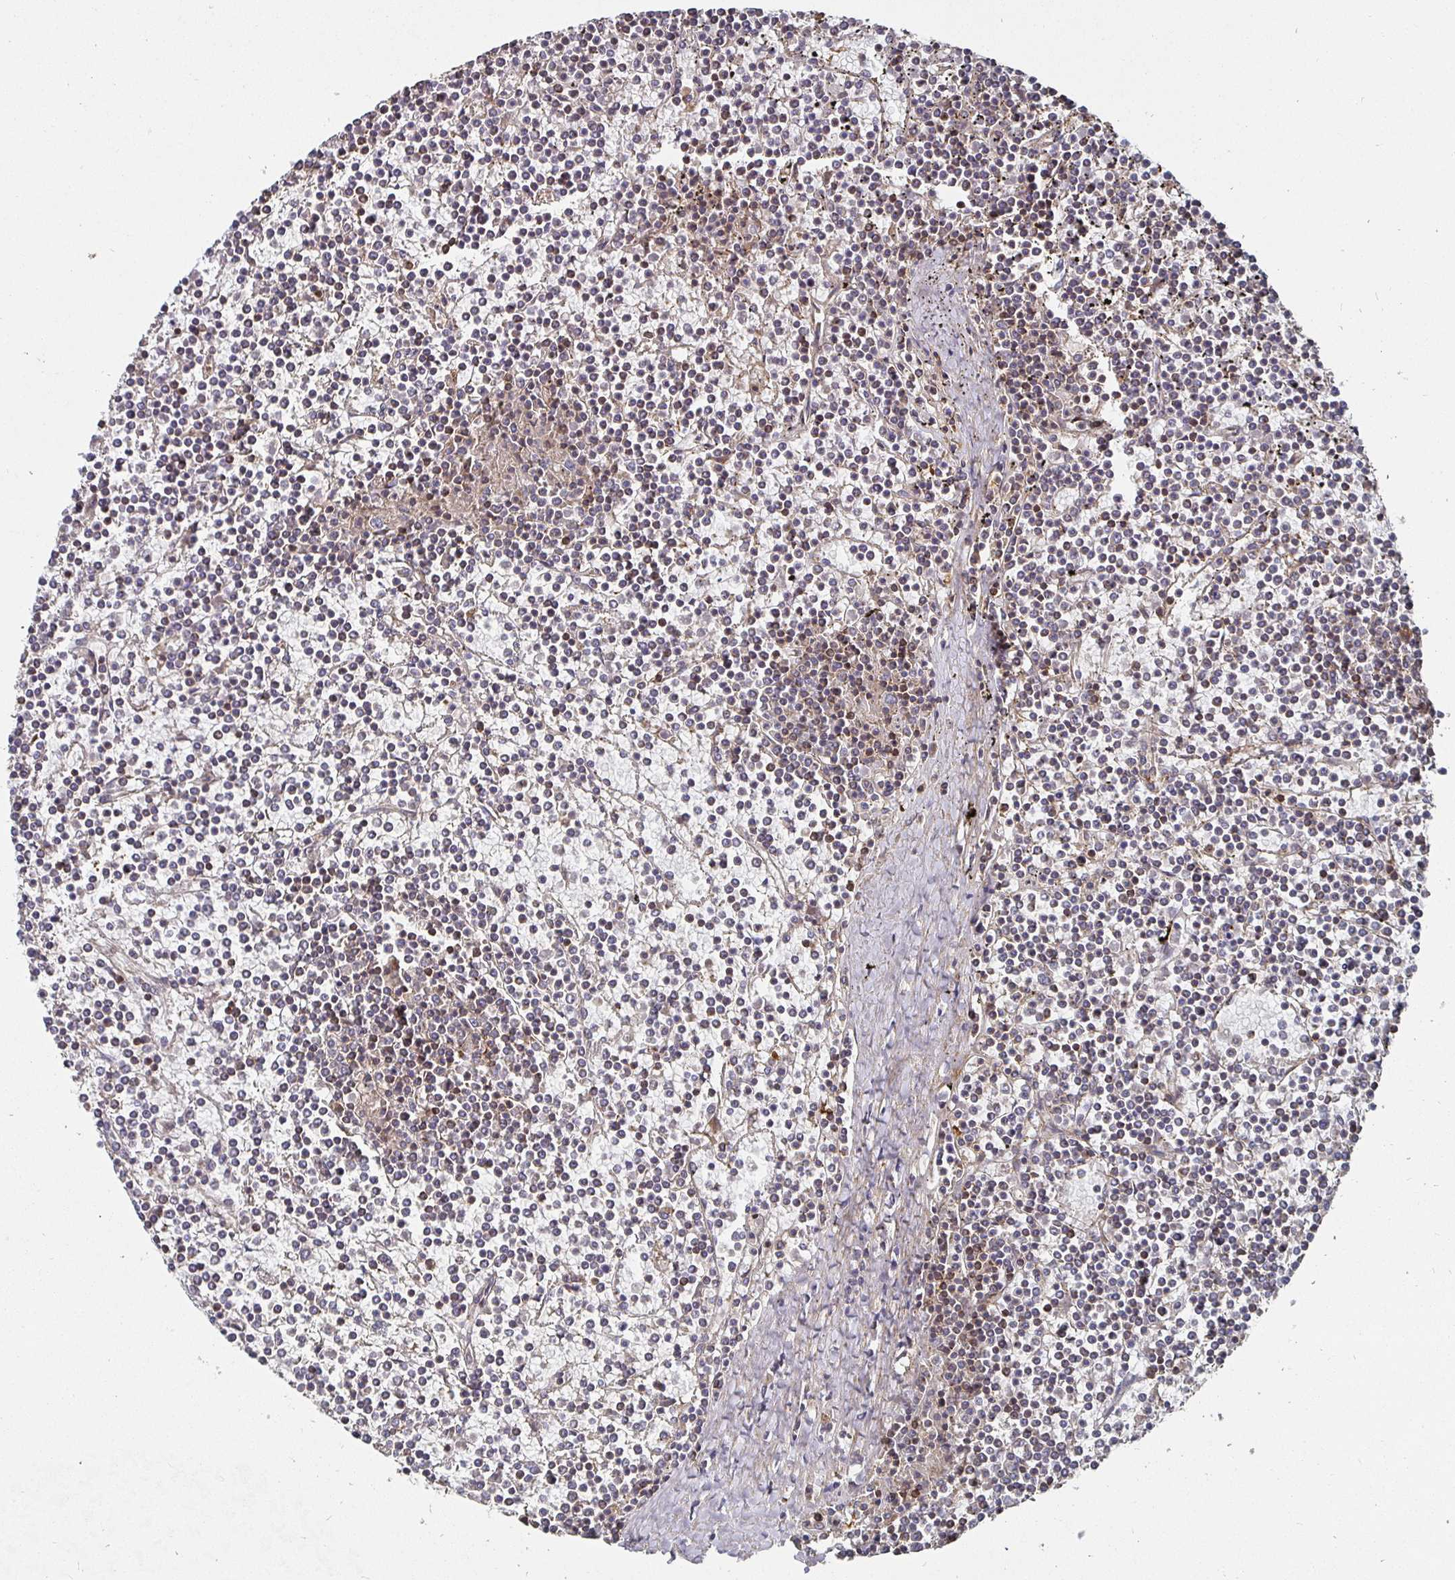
{"staining": {"intensity": "moderate", "quantity": "<25%", "location": "cytoplasmic/membranous"}, "tissue": "lymphoma", "cell_type": "Tumor cells", "image_type": "cancer", "snomed": [{"axis": "morphology", "description": "Malignant lymphoma, non-Hodgkin's type, Low grade"}, {"axis": "topography", "description": "Spleen"}], "caption": "Approximately <25% of tumor cells in human lymphoma demonstrate moderate cytoplasmic/membranous protein expression as visualized by brown immunohistochemical staining.", "gene": "GJA4", "patient": {"sex": "female", "age": 19}}